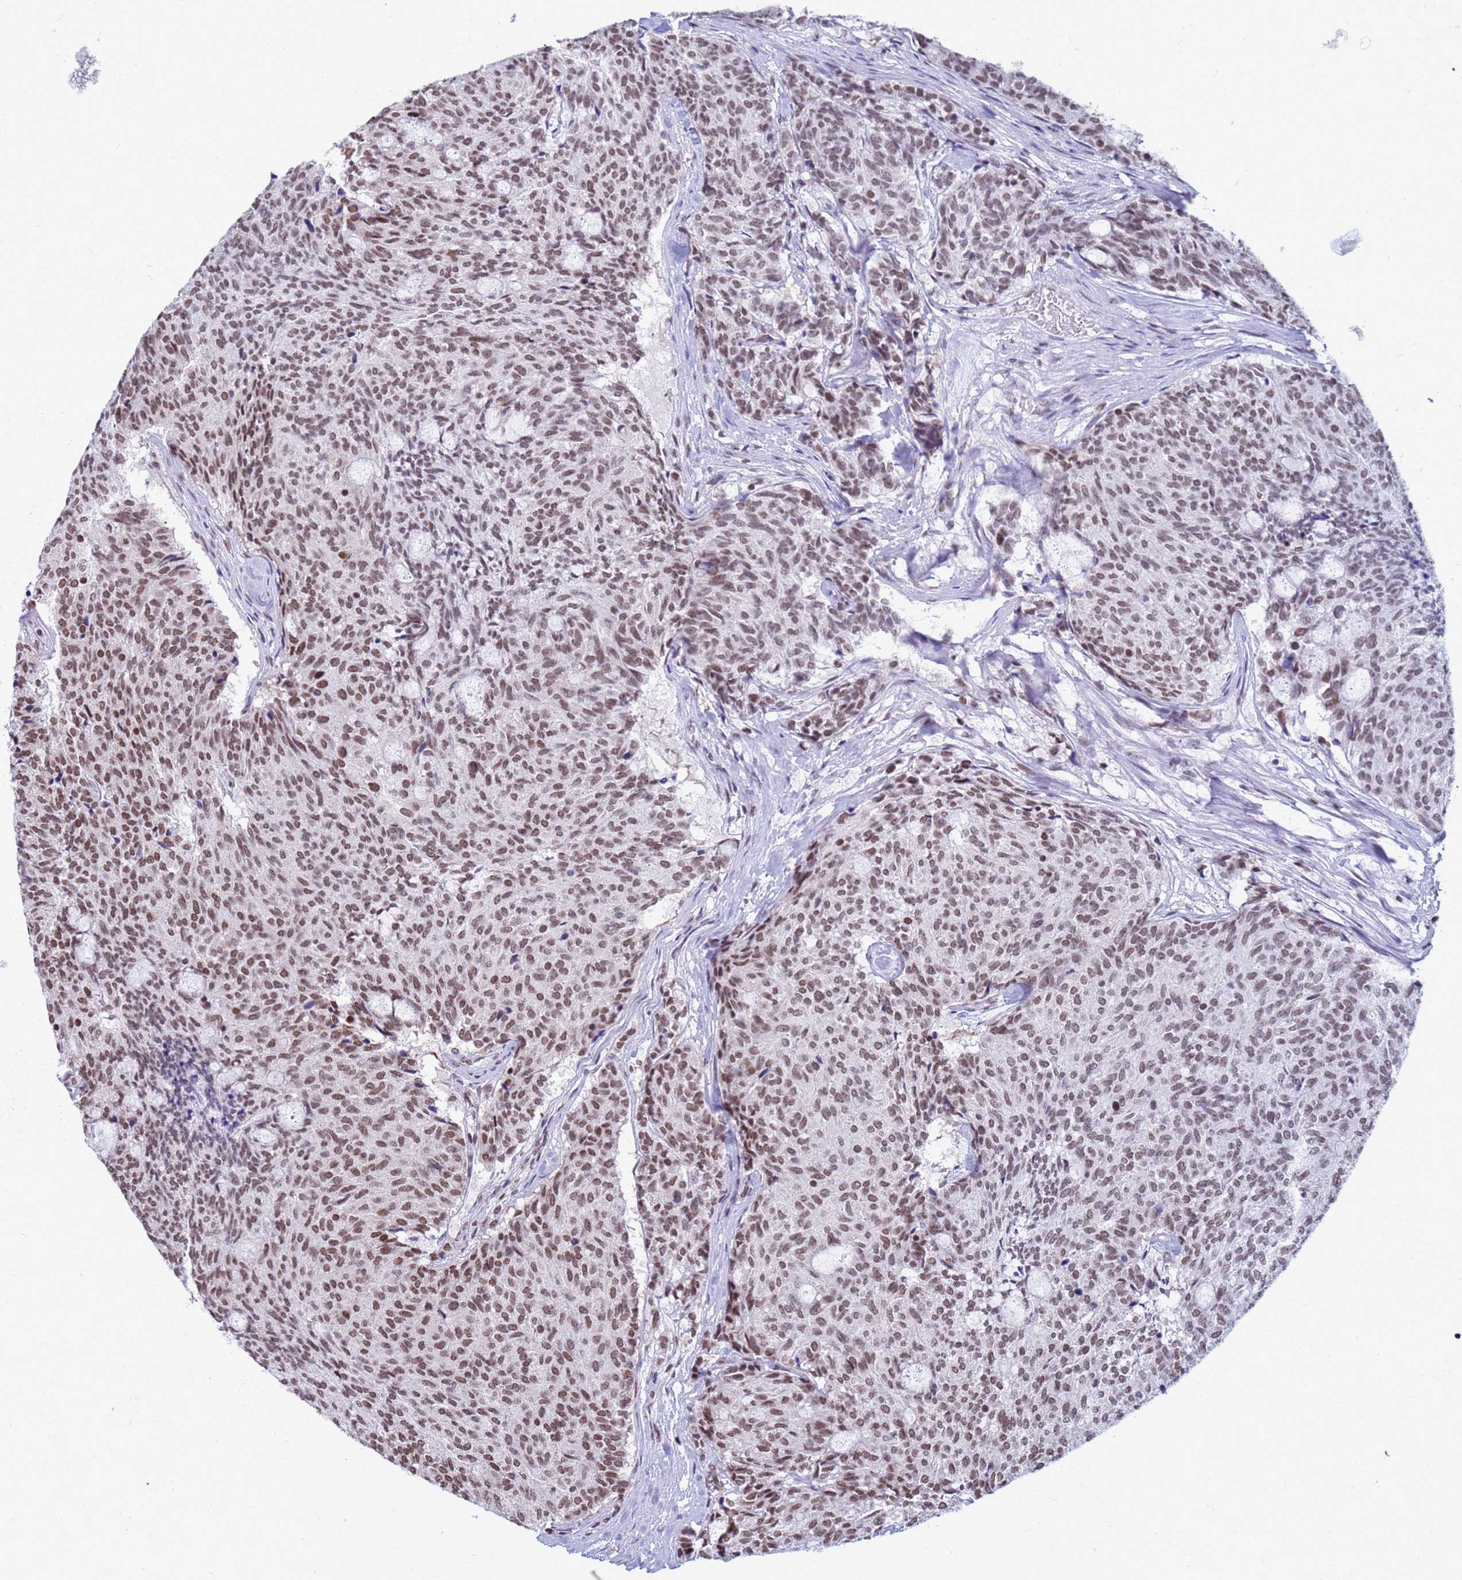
{"staining": {"intensity": "moderate", "quantity": ">75%", "location": "nuclear"}, "tissue": "carcinoid", "cell_type": "Tumor cells", "image_type": "cancer", "snomed": [{"axis": "morphology", "description": "Carcinoid, malignant, NOS"}, {"axis": "topography", "description": "Pancreas"}], "caption": "Immunohistochemical staining of human malignant carcinoid reveals medium levels of moderate nuclear expression in approximately >75% of tumor cells.", "gene": "FAM170B", "patient": {"sex": "female", "age": 54}}